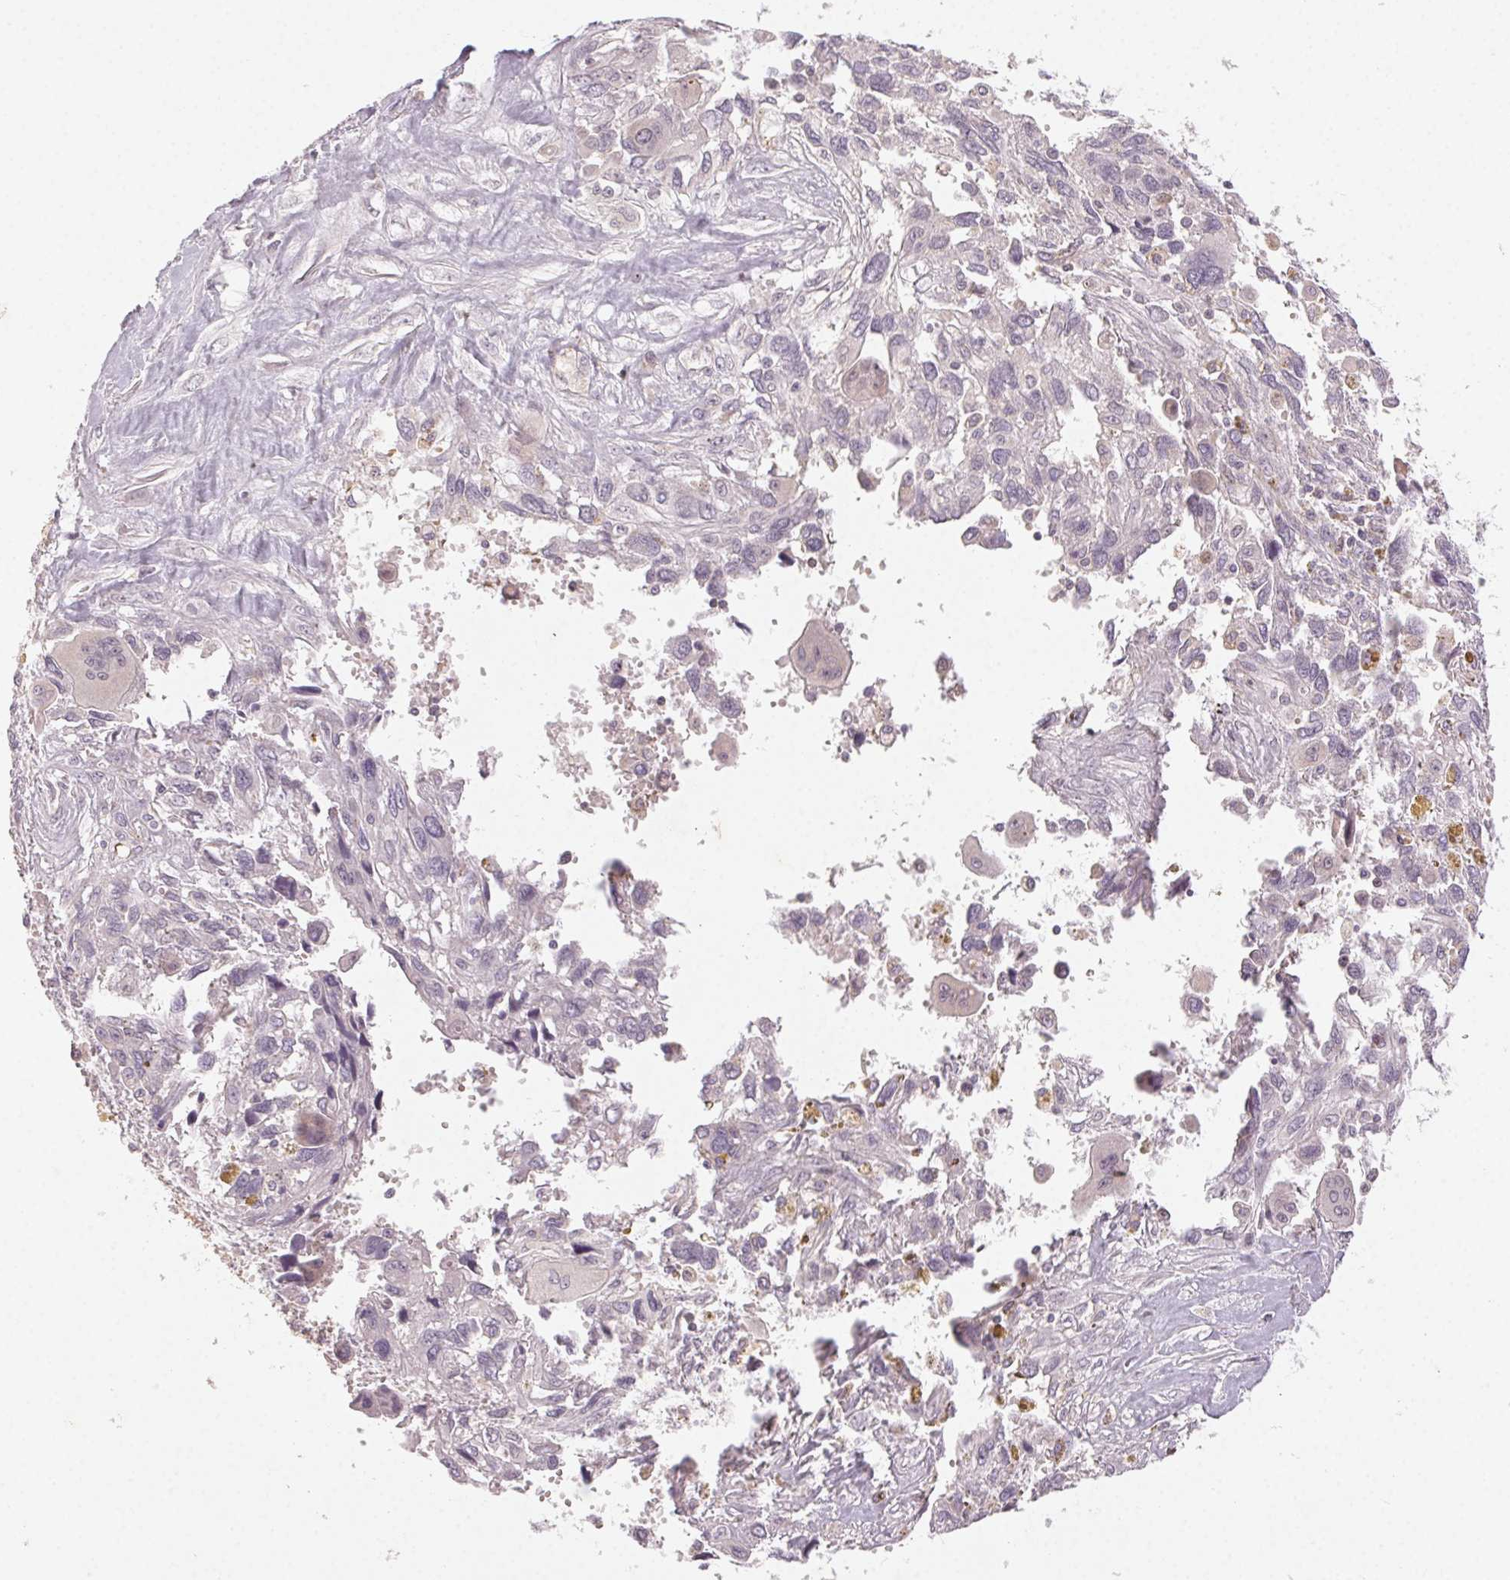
{"staining": {"intensity": "negative", "quantity": "none", "location": "none"}, "tissue": "pancreatic cancer", "cell_type": "Tumor cells", "image_type": "cancer", "snomed": [{"axis": "morphology", "description": "Adenocarcinoma, NOS"}, {"axis": "topography", "description": "Pancreas"}], "caption": "There is no significant positivity in tumor cells of pancreatic adenocarcinoma. (DAB immunohistochemistry, high magnification).", "gene": "NCOA4", "patient": {"sex": "female", "age": 47}}